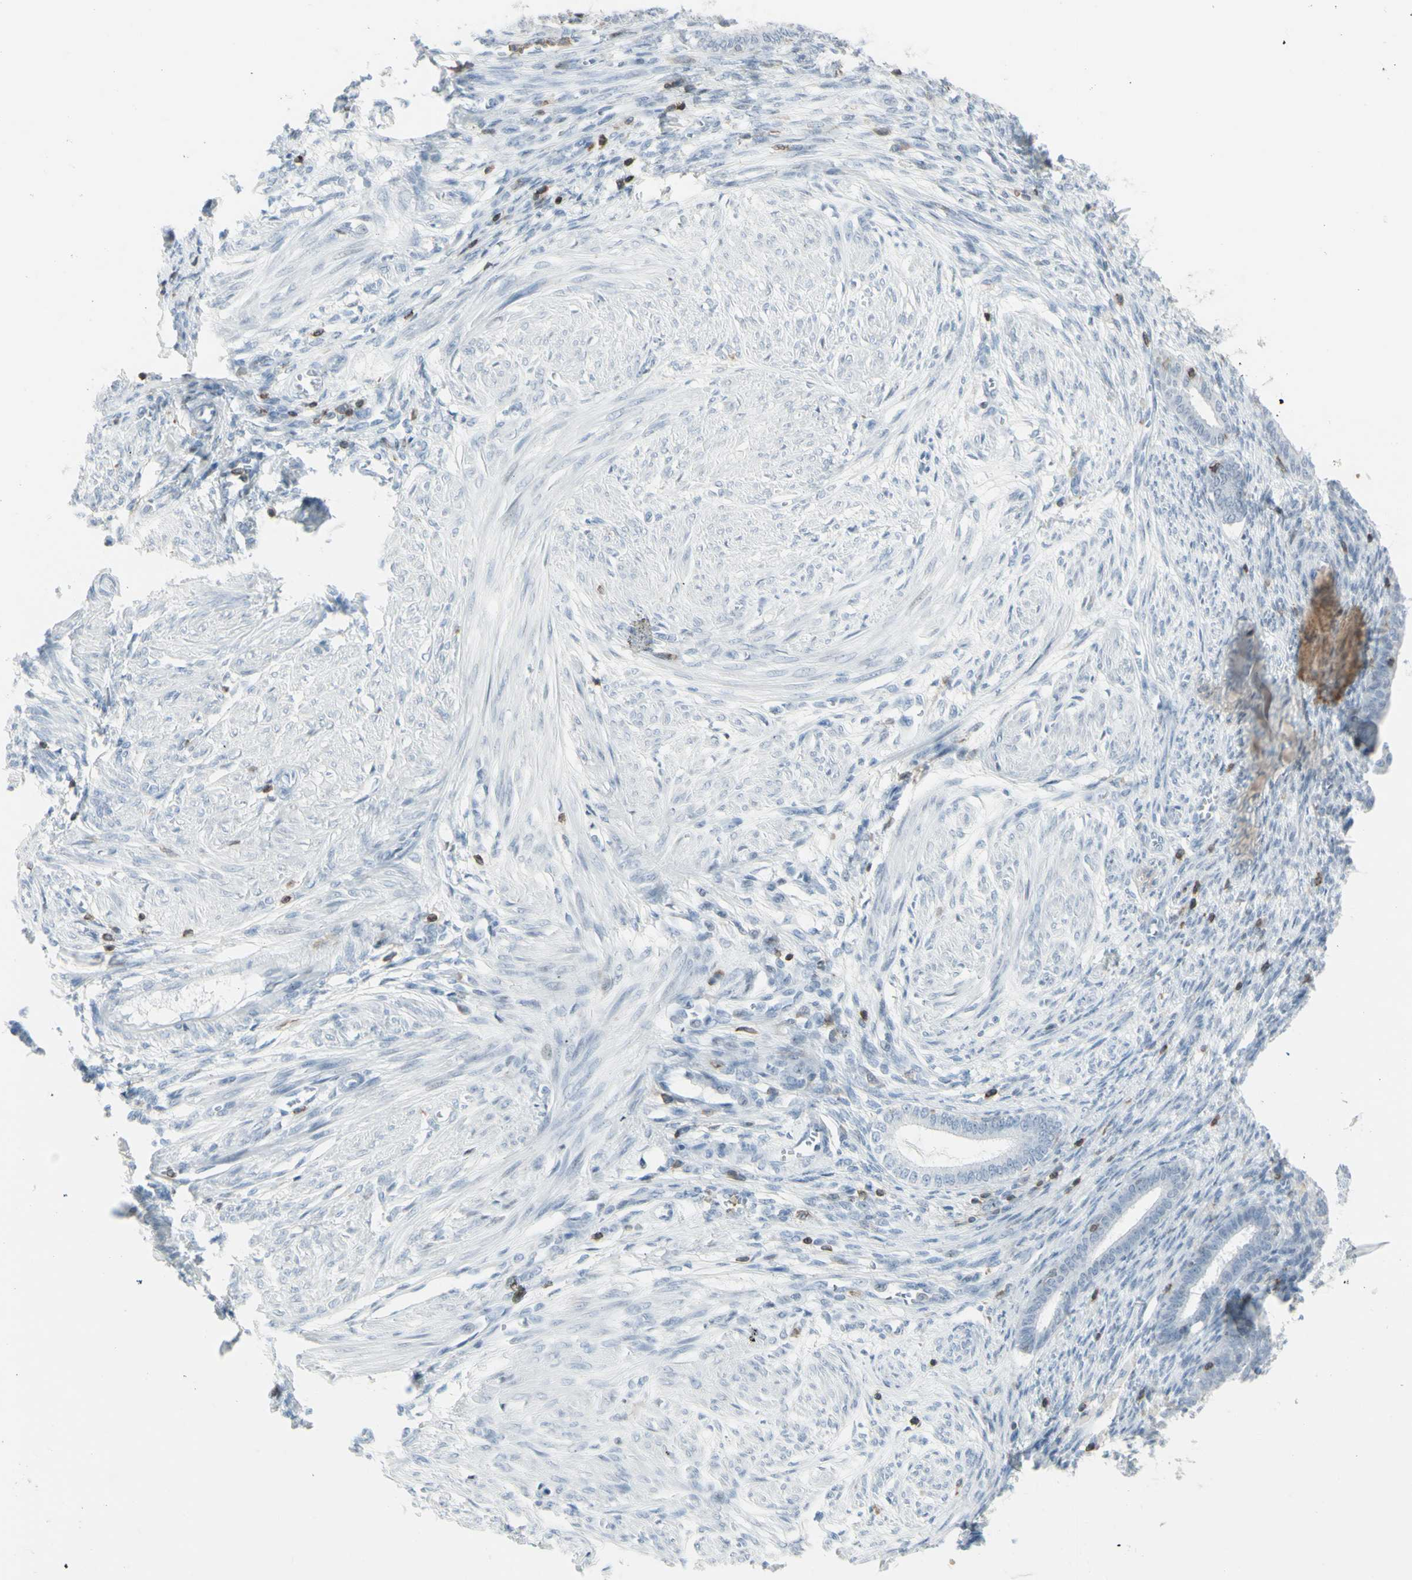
{"staining": {"intensity": "weak", "quantity": "<25%", "location": "cytoplasmic/membranous"}, "tissue": "endometrium", "cell_type": "Cells in endometrial stroma", "image_type": "normal", "snomed": [{"axis": "morphology", "description": "Normal tissue, NOS"}, {"axis": "topography", "description": "Endometrium"}], "caption": "Immunohistochemistry photomicrograph of normal endometrium stained for a protein (brown), which demonstrates no staining in cells in endometrial stroma. (Brightfield microscopy of DAB (3,3'-diaminobenzidine) immunohistochemistry (IHC) at high magnification).", "gene": "NRG1", "patient": {"sex": "female", "age": 72}}